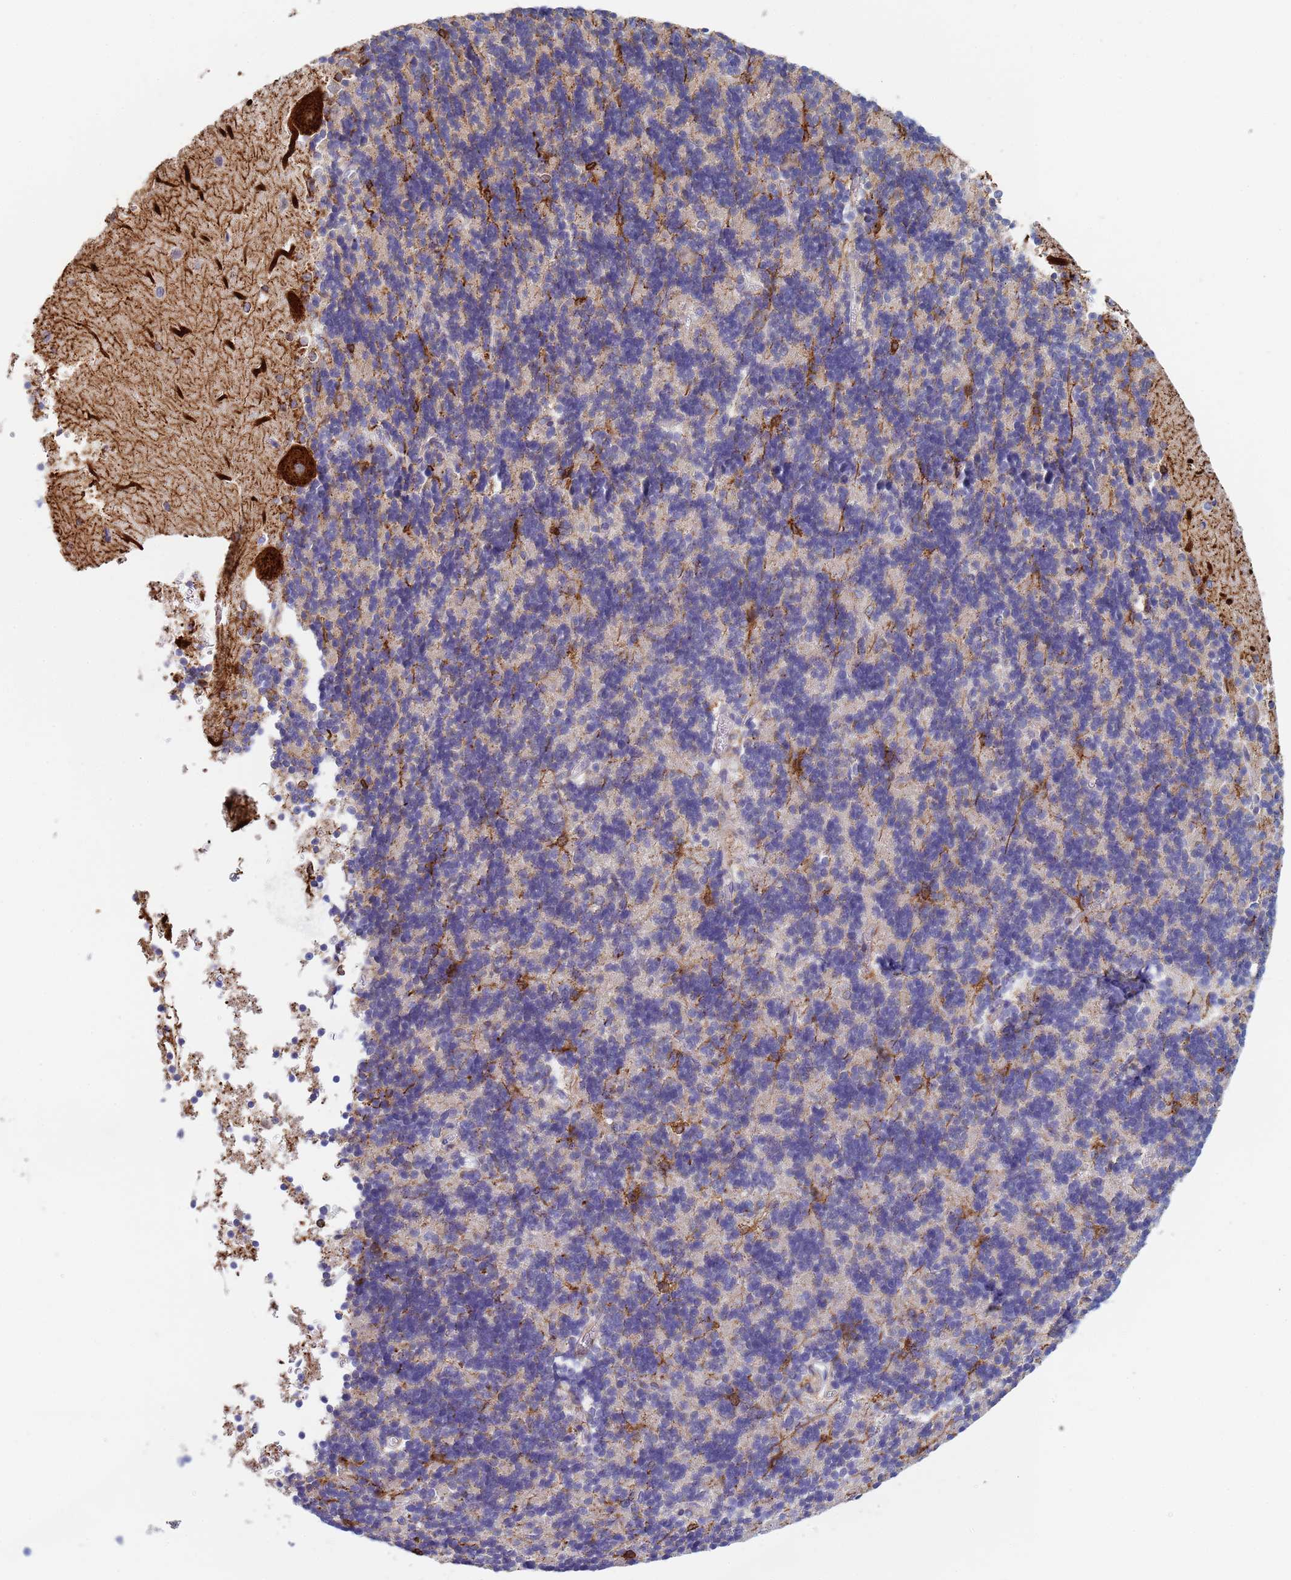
{"staining": {"intensity": "weak", "quantity": "25%-75%", "location": "cytoplasmic/membranous"}, "tissue": "cerebellum", "cell_type": "Cells in granular layer", "image_type": "normal", "snomed": [{"axis": "morphology", "description": "Normal tissue, NOS"}, {"axis": "topography", "description": "Cerebellum"}], "caption": "About 25%-75% of cells in granular layer in unremarkable human cerebellum reveal weak cytoplasmic/membranous protein positivity as visualized by brown immunohistochemical staining.", "gene": "GDAP2", "patient": {"sex": "male", "age": 37}}